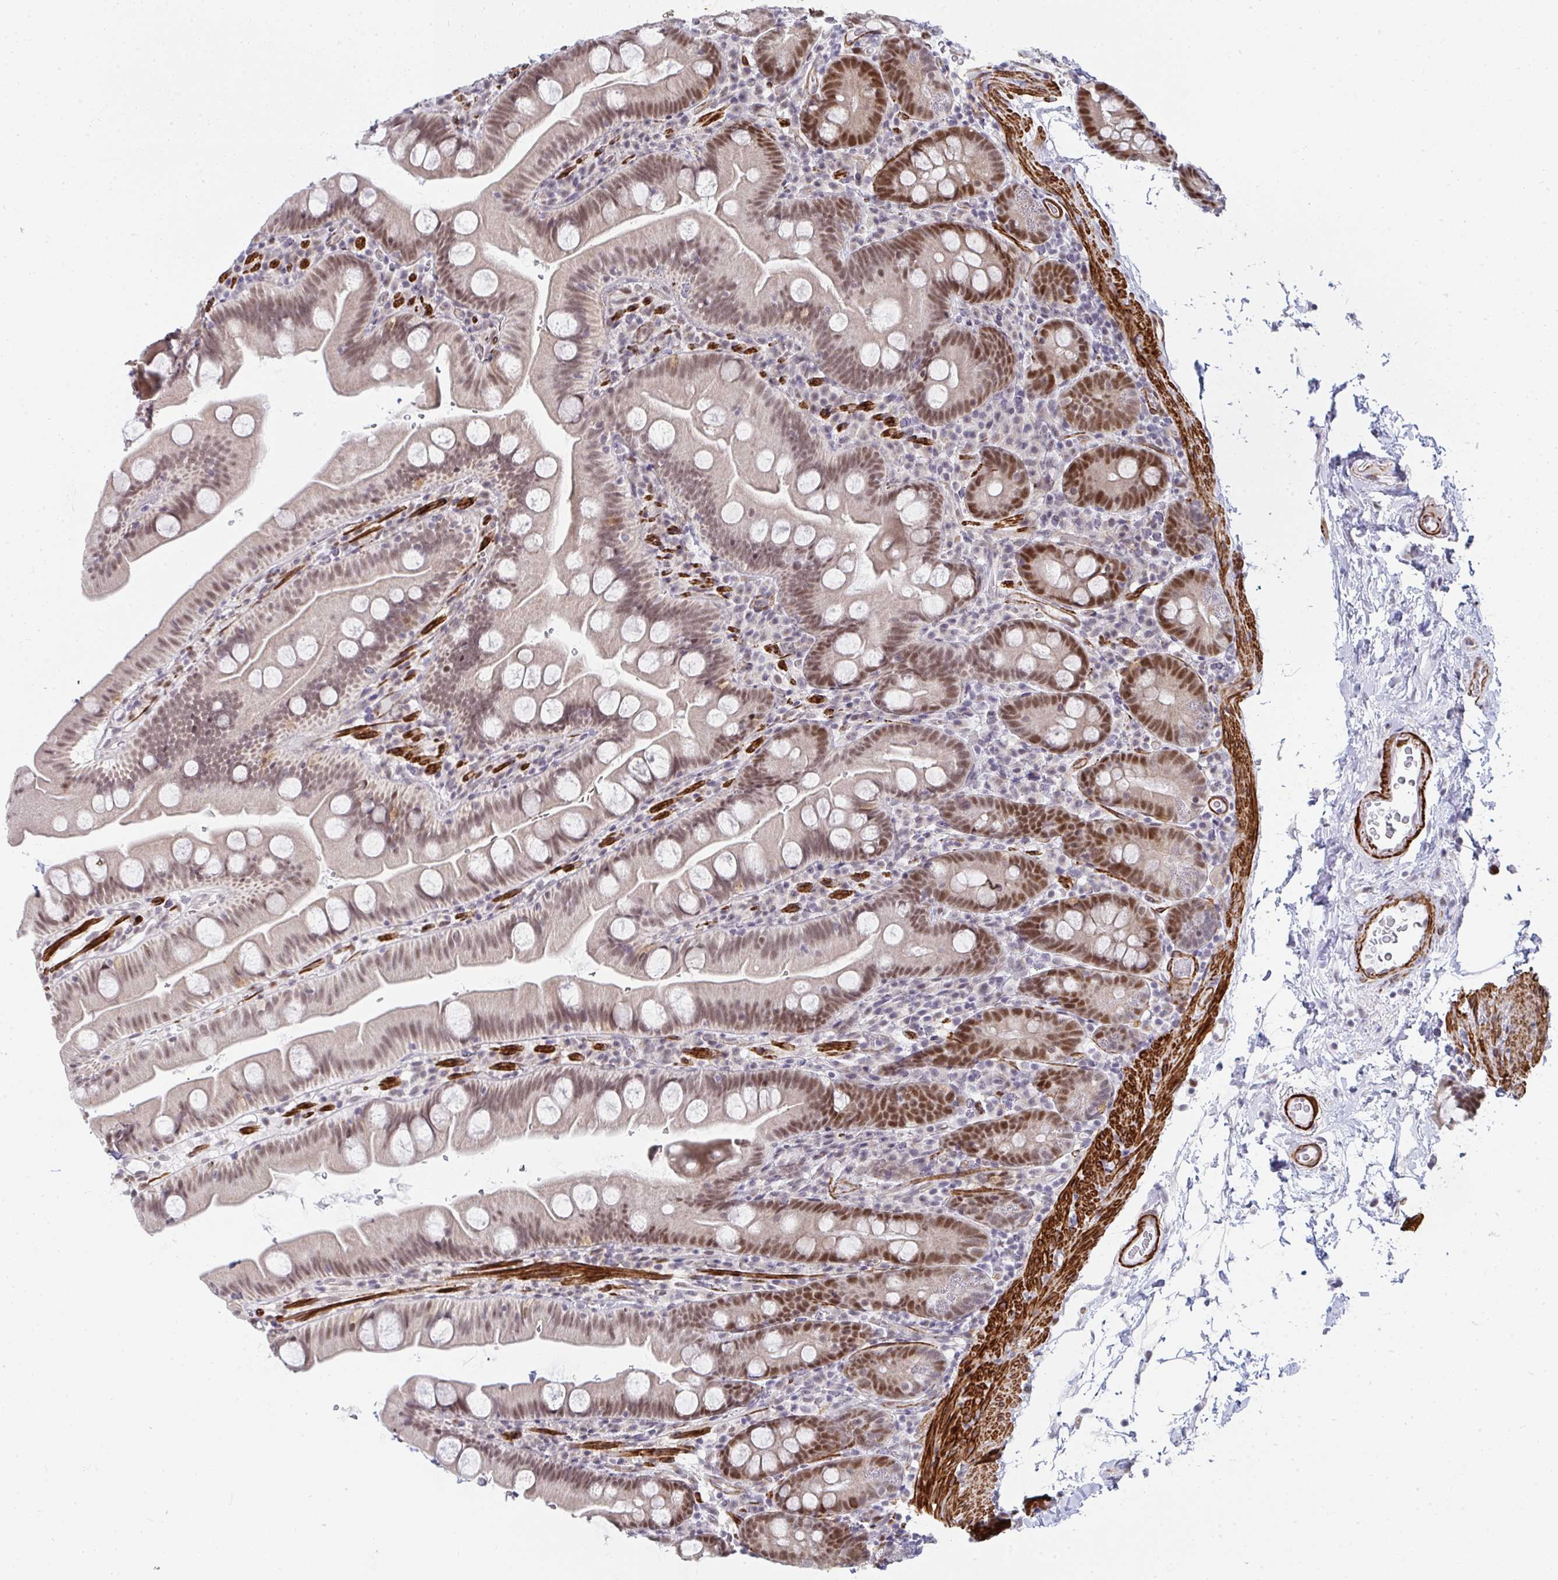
{"staining": {"intensity": "moderate", "quantity": "25%-75%", "location": "nuclear"}, "tissue": "small intestine", "cell_type": "Glandular cells", "image_type": "normal", "snomed": [{"axis": "morphology", "description": "Normal tissue, NOS"}, {"axis": "topography", "description": "Small intestine"}], "caption": "DAB immunohistochemical staining of unremarkable human small intestine demonstrates moderate nuclear protein staining in approximately 25%-75% of glandular cells.", "gene": "GINS2", "patient": {"sex": "female", "age": 68}}